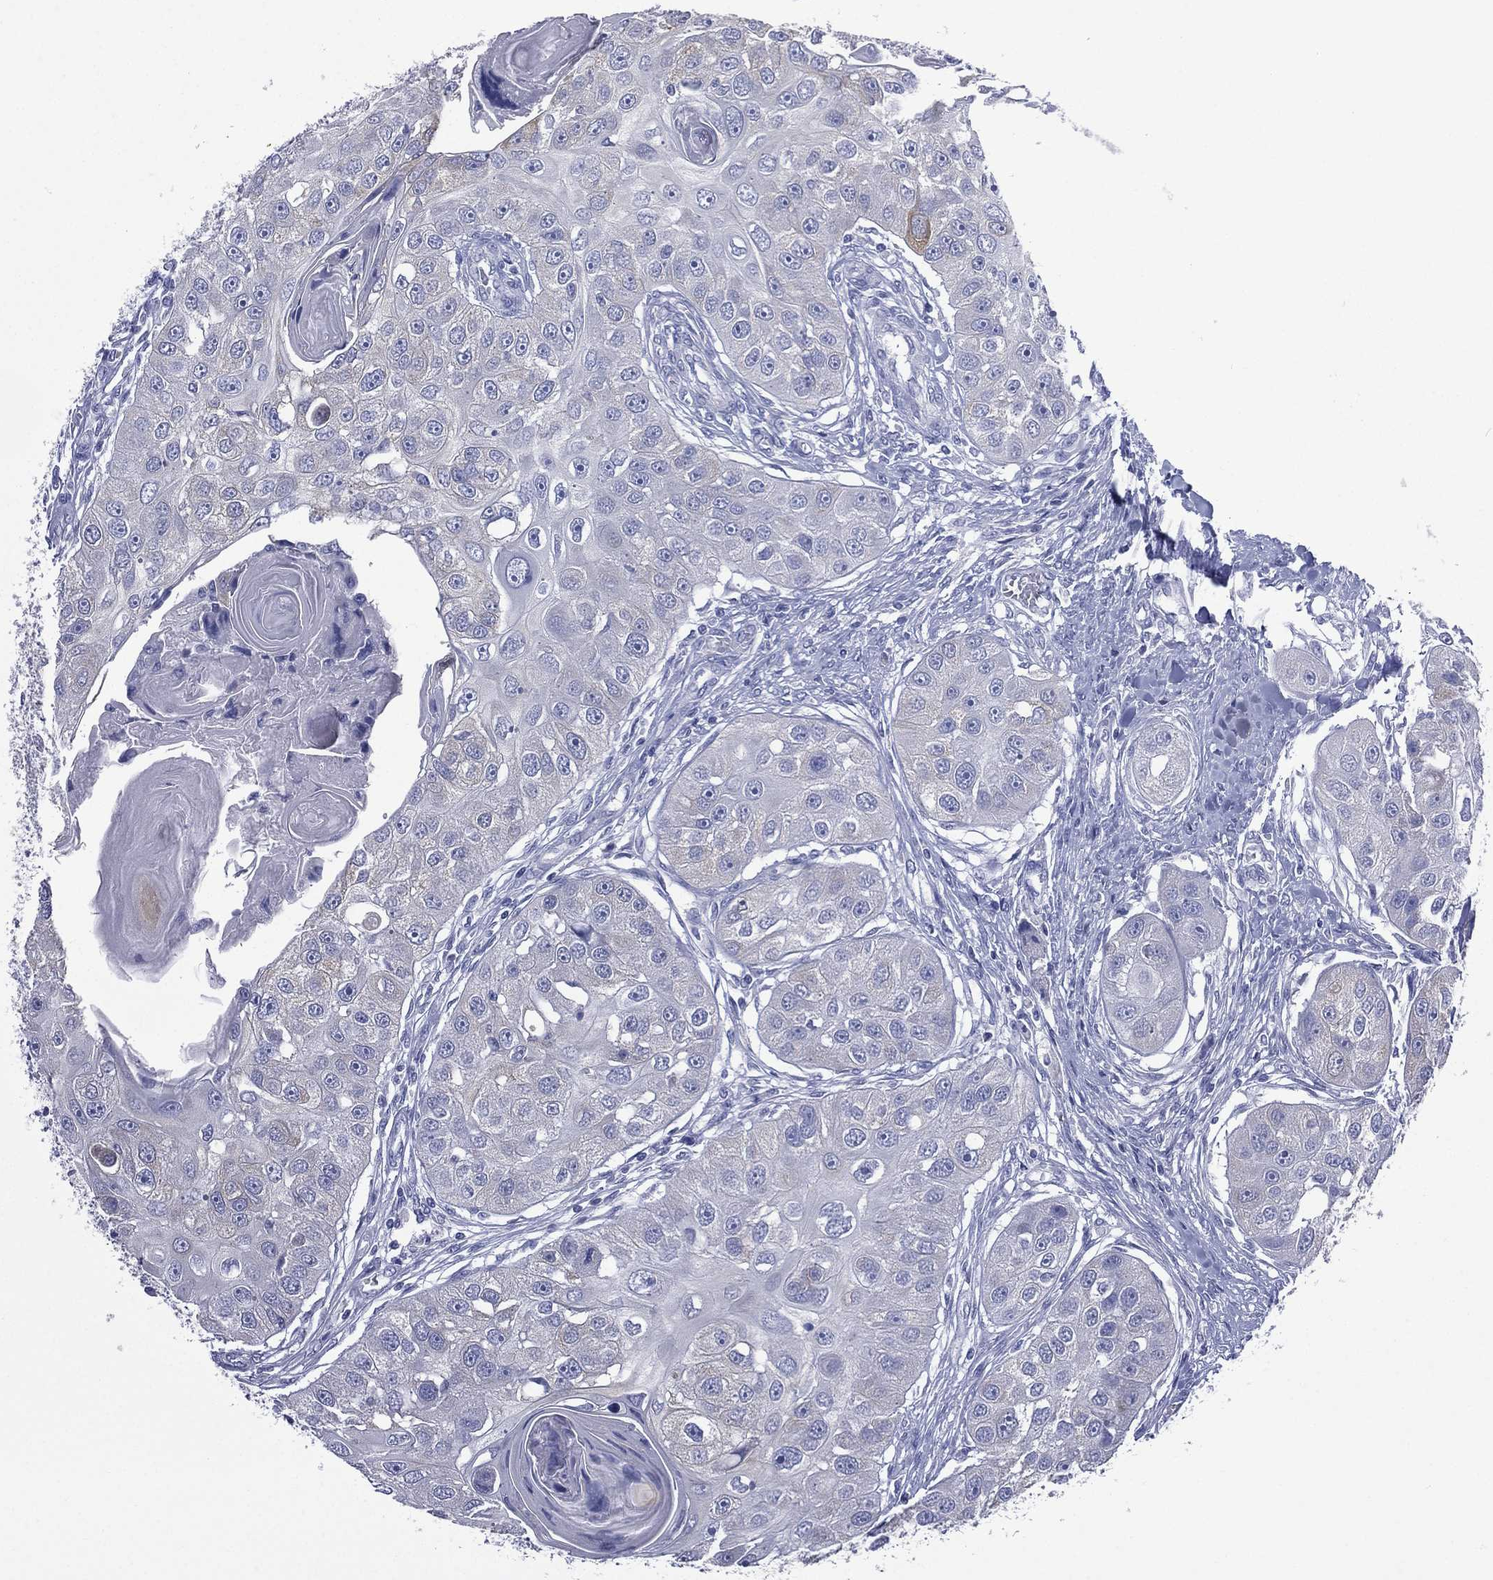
{"staining": {"intensity": "moderate", "quantity": "<25%", "location": "cytoplasmic/membranous"}, "tissue": "head and neck cancer", "cell_type": "Tumor cells", "image_type": "cancer", "snomed": [{"axis": "morphology", "description": "Normal tissue, NOS"}, {"axis": "morphology", "description": "Squamous cell carcinoma, NOS"}, {"axis": "topography", "description": "Skeletal muscle"}, {"axis": "topography", "description": "Head-Neck"}], "caption": "IHC of head and neck cancer exhibits low levels of moderate cytoplasmic/membranous staining in approximately <25% of tumor cells.", "gene": "CES2", "patient": {"sex": "male", "age": 51}}